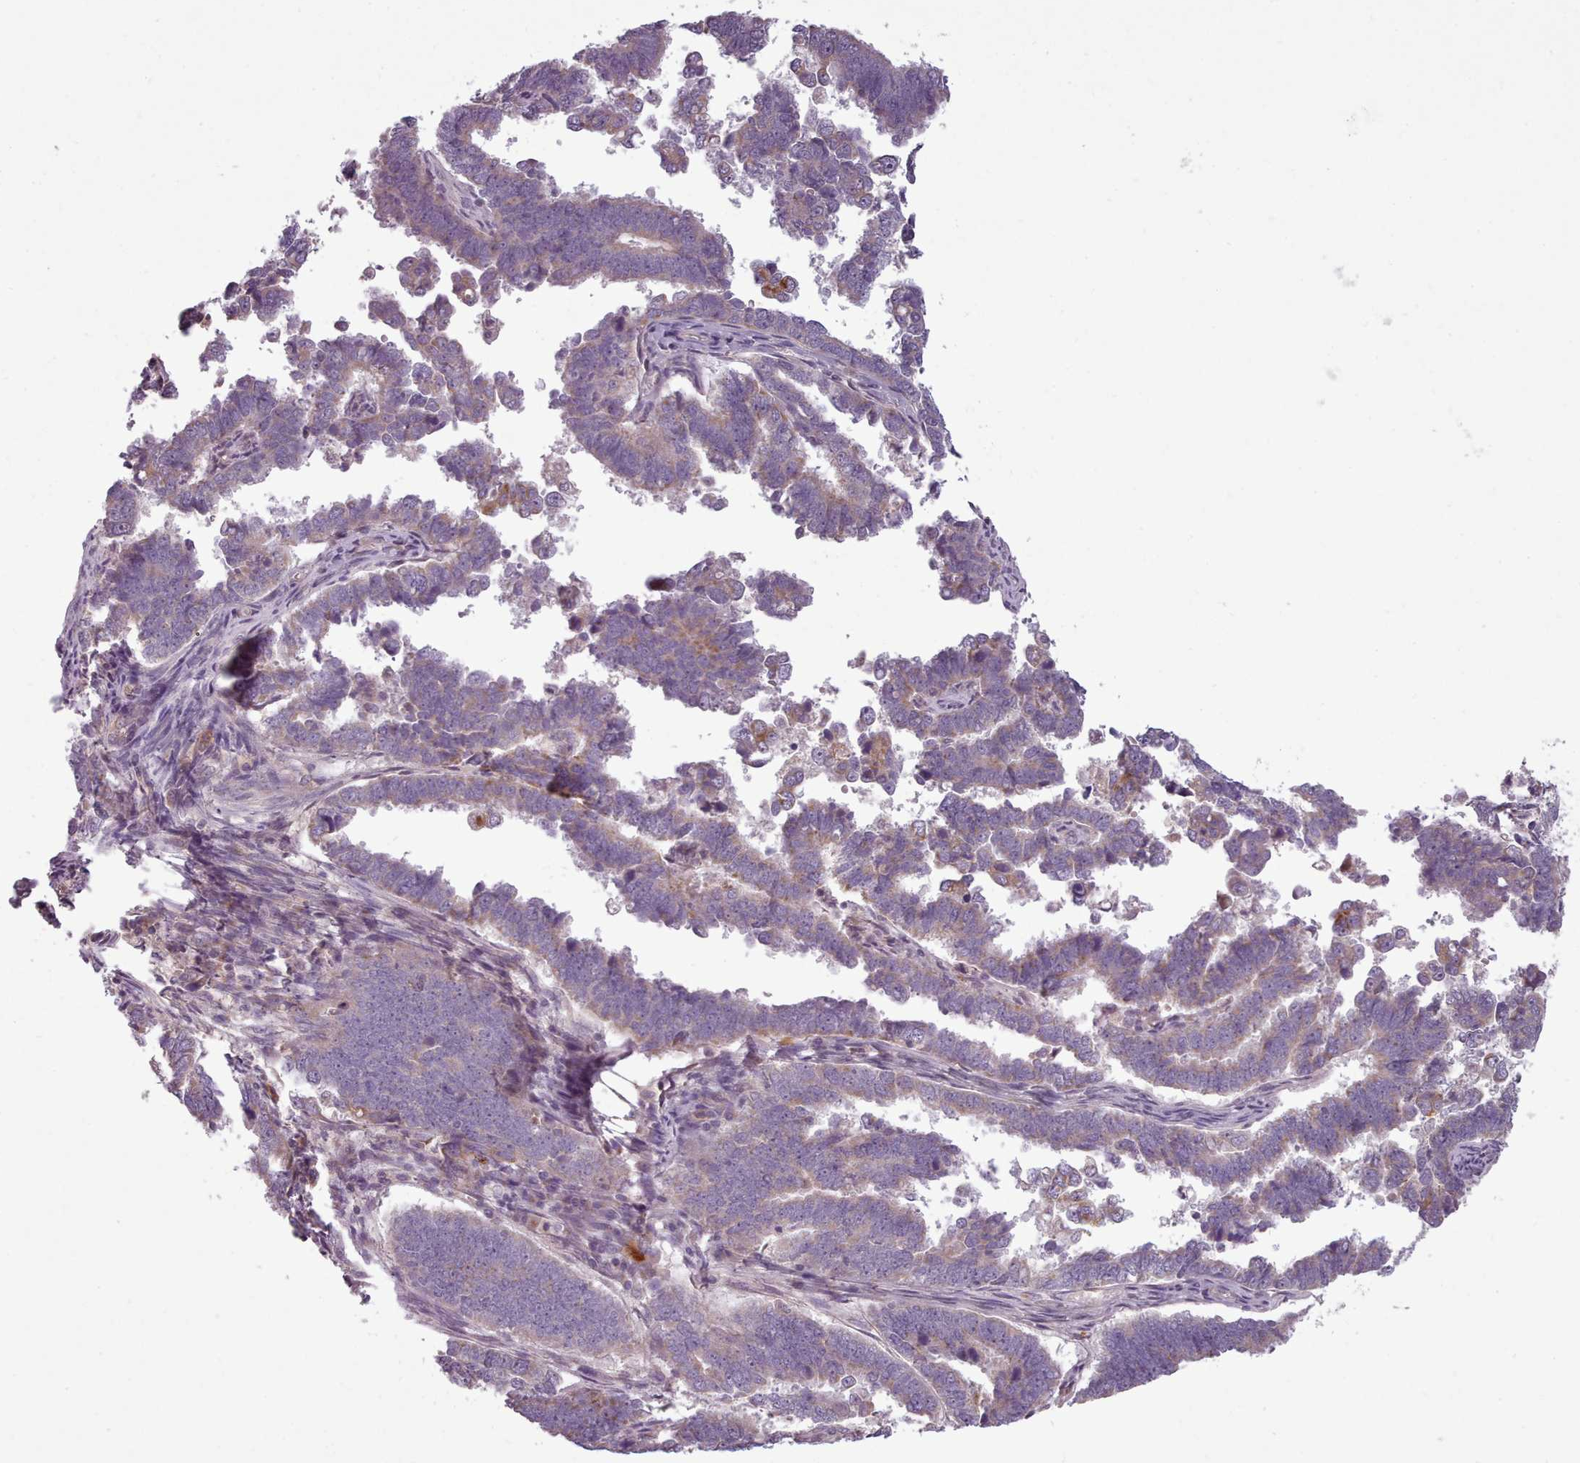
{"staining": {"intensity": "weak", "quantity": "25%-75%", "location": "cytoplasmic/membranous"}, "tissue": "endometrial cancer", "cell_type": "Tumor cells", "image_type": "cancer", "snomed": [{"axis": "morphology", "description": "Adenocarcinoma, NOS"}, {"axis": "topography", "description": "Endometrium"}], "caption": "The image reveals staining of adenocarcinoma (endometrial), revealing weak cytoplasmic/membranous protein staining (brown color) within tumor cells.", "gene": "LAPTM5", "patient": {"sex": "female", "age": 75}}